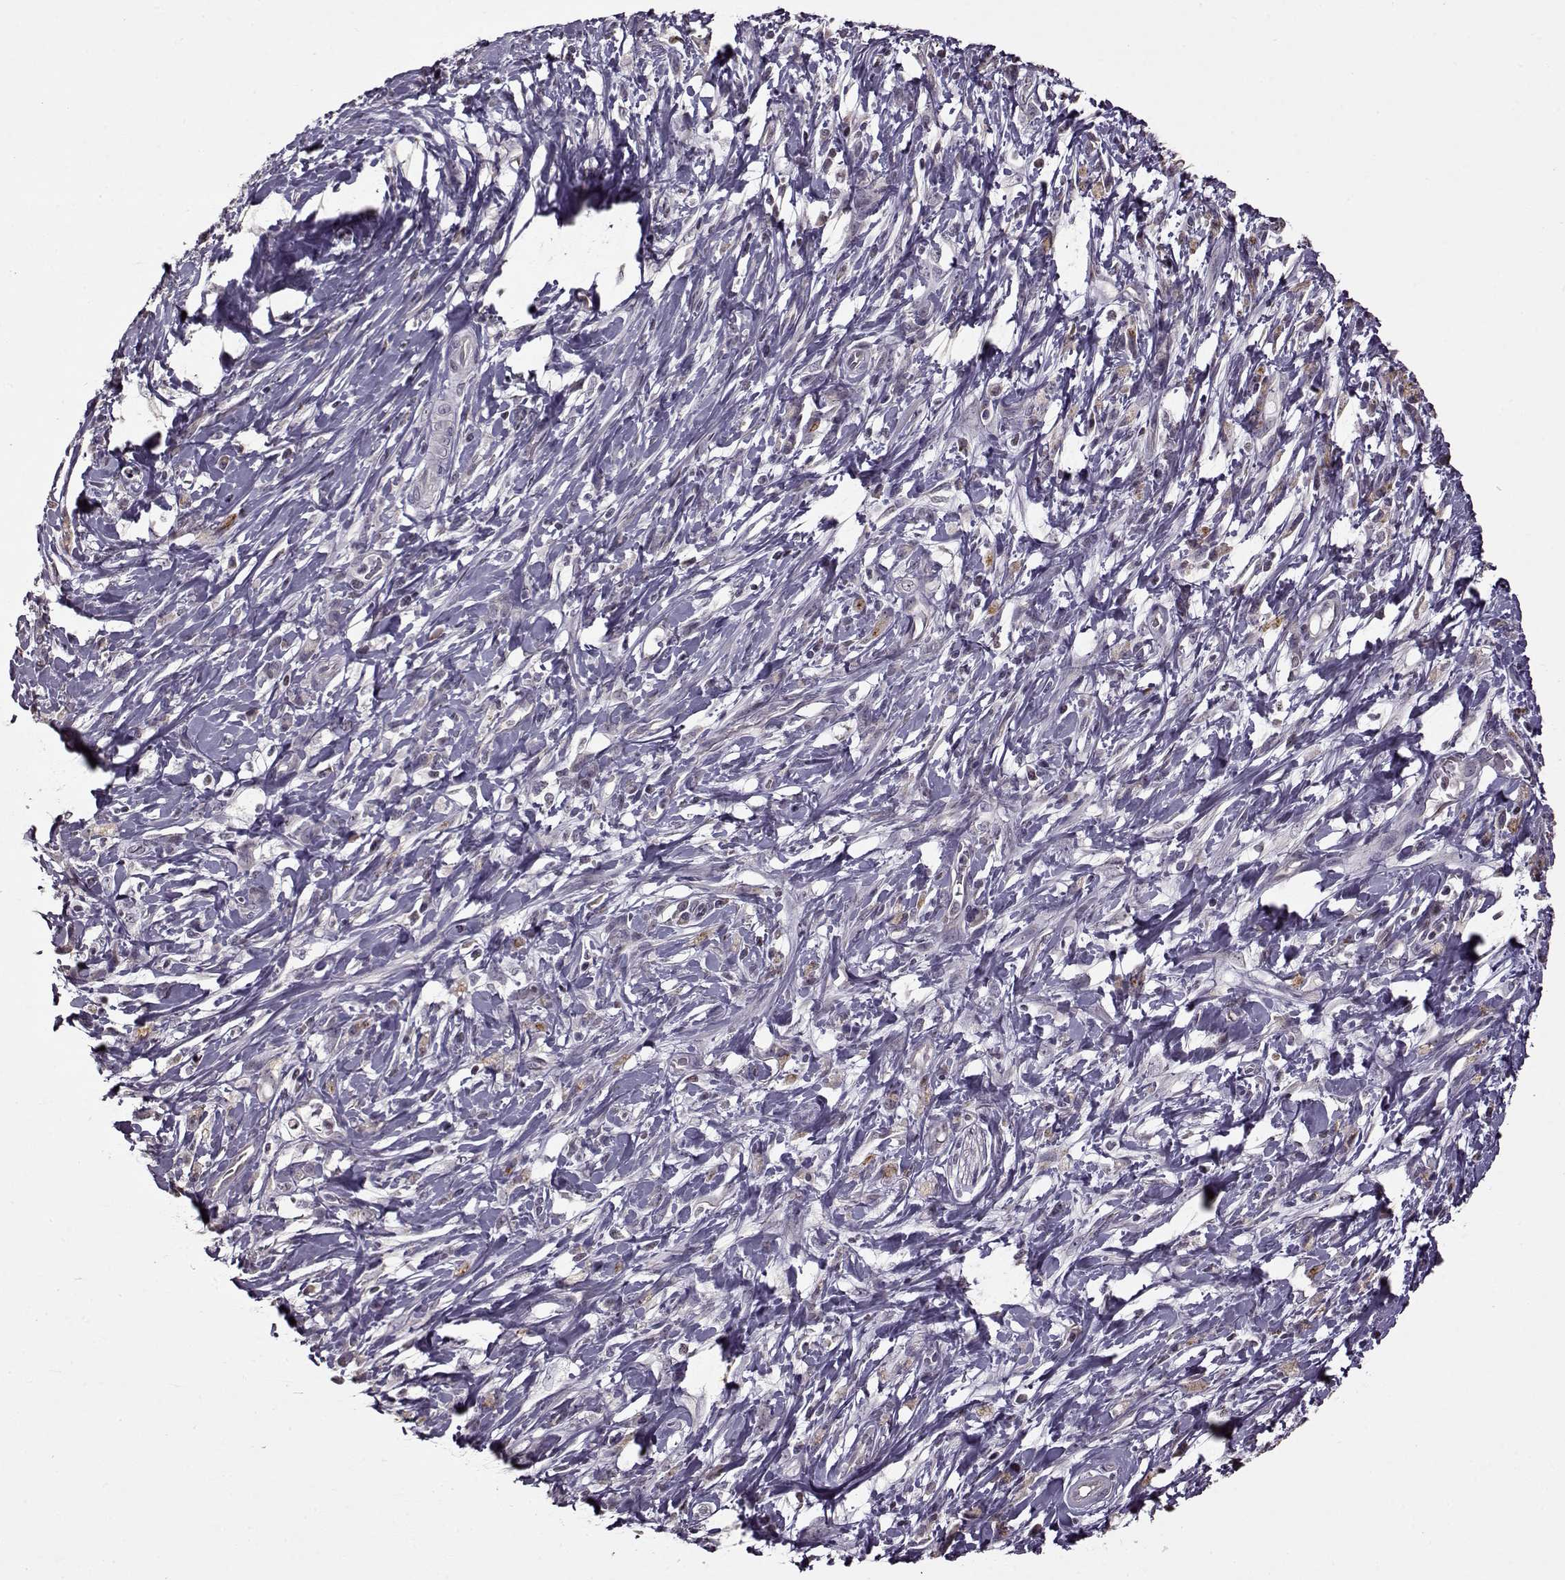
{"staining": {"intensity": "negative", "quantity": "none", "location": "none"}, "tissue": "stomach cancer", "cell_type": "Tumor cells", "image_type": "cancer", "snomed": [{"axis": "morphology", "description": "Adenocarcinoma, NOS"}, {"axis": "topography", "description": "Stomach"}], "caption": "Stomach cancer (adenocarcinoma) was stained to show a protein in brown. There is no significant expression in tumor cells. (DAB immunohistochemistry (IHC) with hematoxylin counter stain).", "gene": "FSHB", "patient": {"sex": "female", "age": 84}}